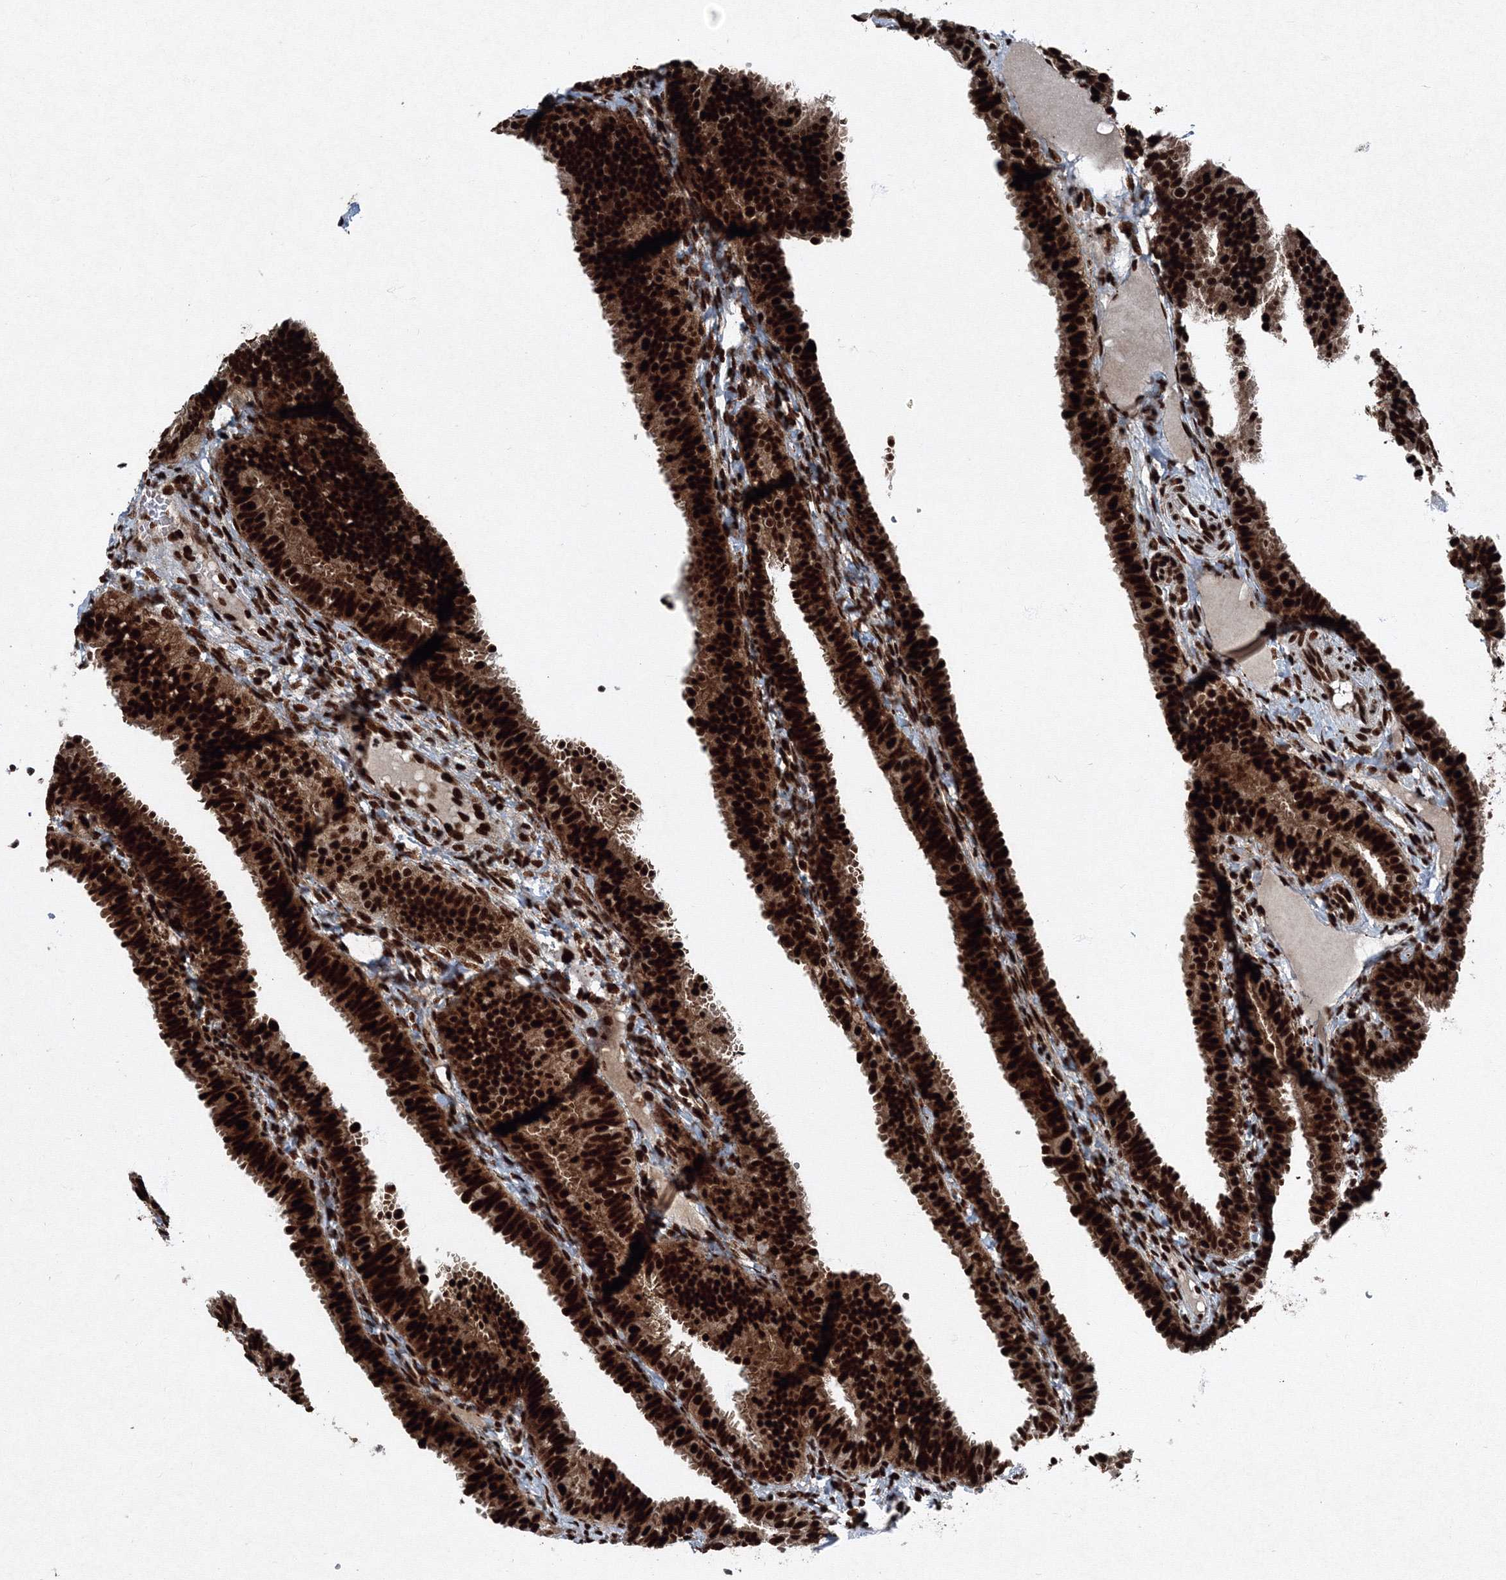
{"staining": {"intensity": "strong", "quantity": ">75%", "location": "nuclear"}, "tissue": "fallopian tube", "cell_type": "Glandular cells", "image_type": "normal", "snomed": [{"axis": "morphology", "description": "Normal tissue, NOS"}, {"axis": "topography", "description": "Fallopian tube"}], "caption": "Human fallopian tube stained for a protein (brown) reveals strong nuclear positive positivity in about >75% of glandular cells.", "gene": "SNRPC", "patient": {"sex": "female", "age": 35}}